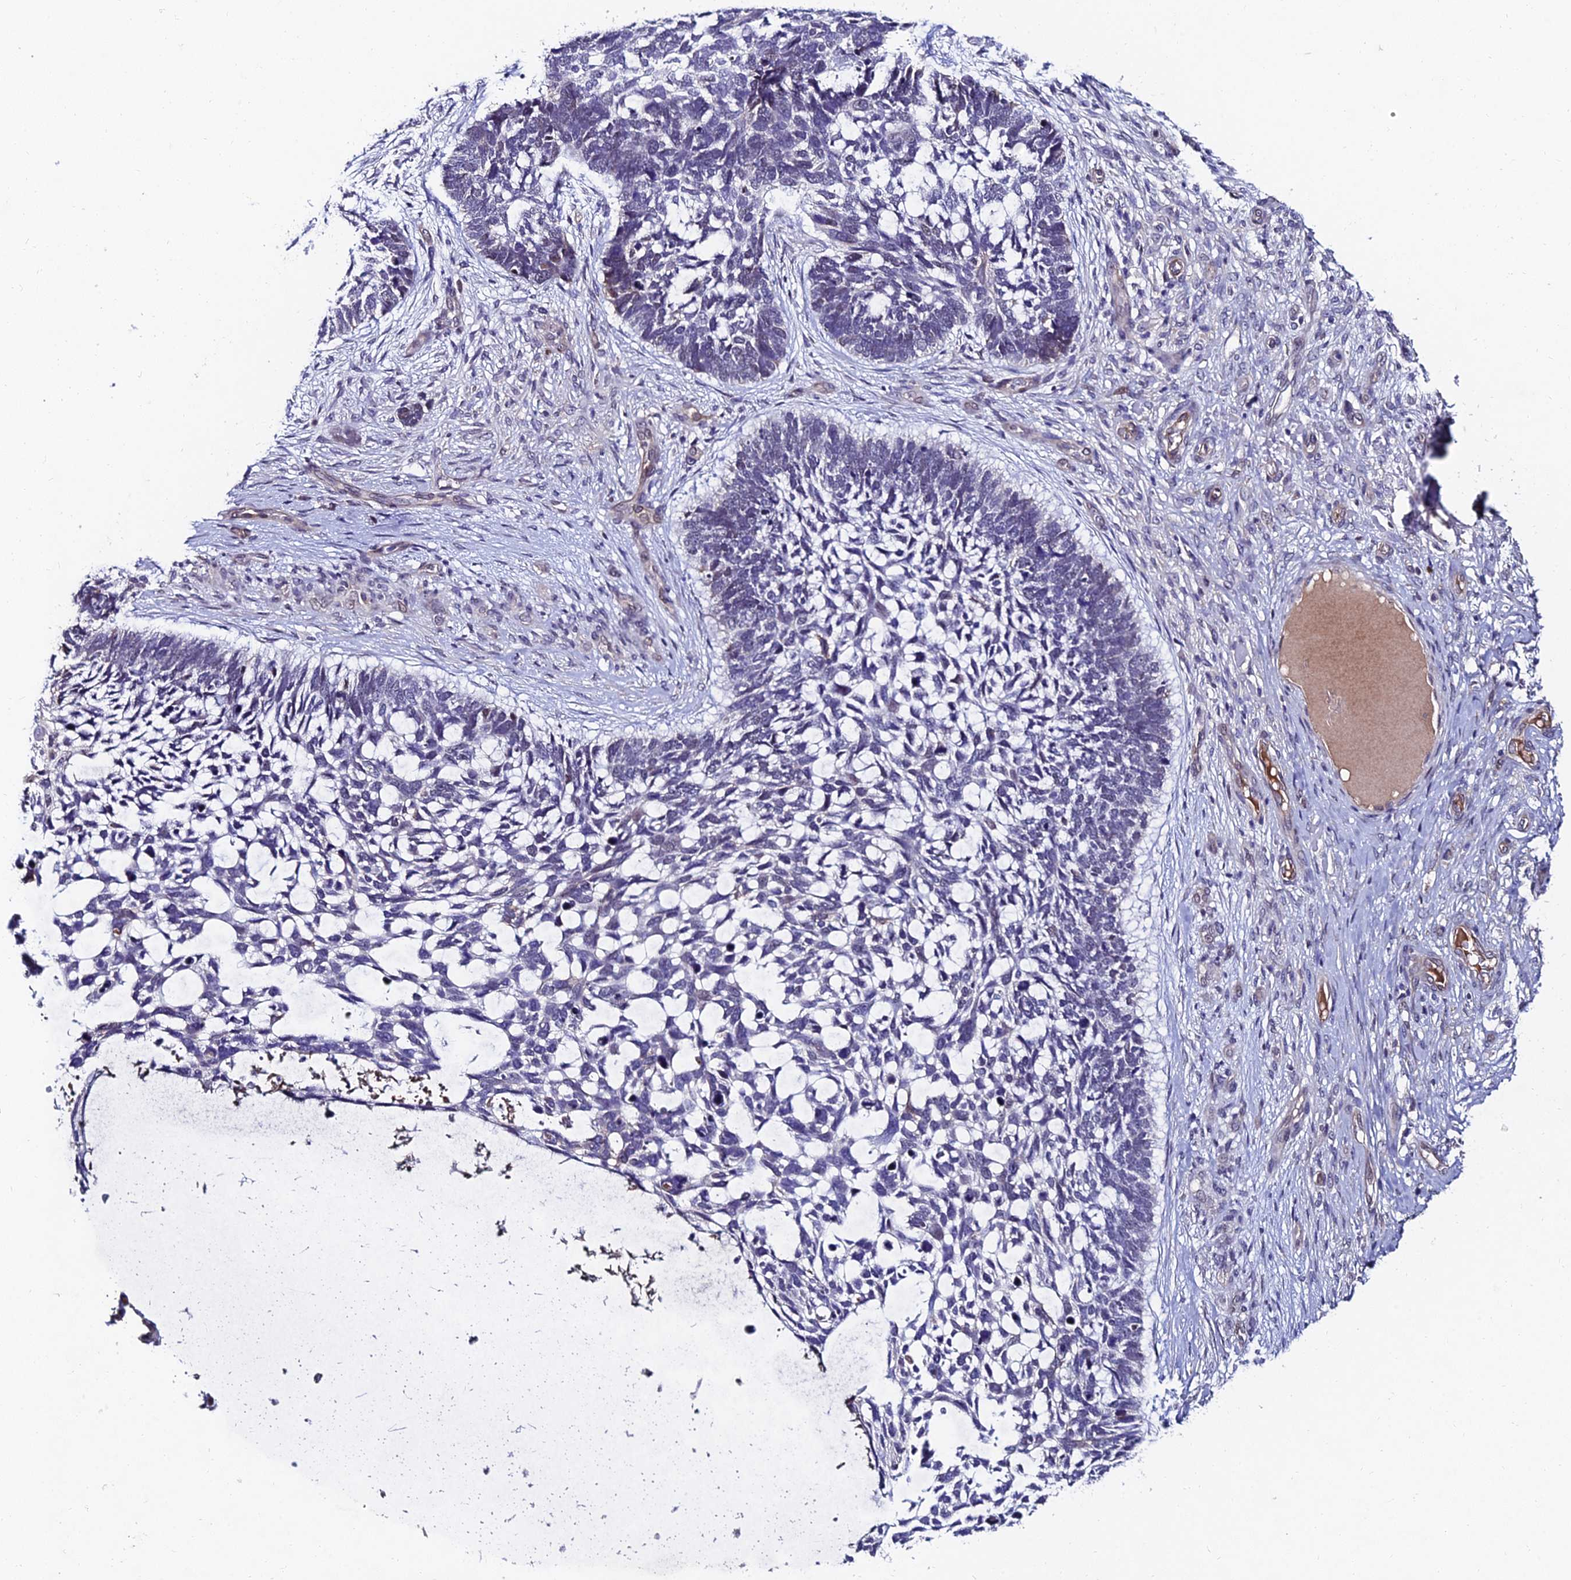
{"staining": {"intensity": "negative", "quantity": "none", "location": "none"}, "tissue": "skin cancer", "cell_type": "Tumor cells", "image_type": "cancer", "snomed": [{"axis": "morphology", "description": "Basal cell carcinoma"}, {"axis": "topography", "description": "Skin"}], "caption": "Tumor cells are negative for brown protein staining in skin cancer.", "gene": "TRIM24", "patient": {"sex": "male", "age": 88}}